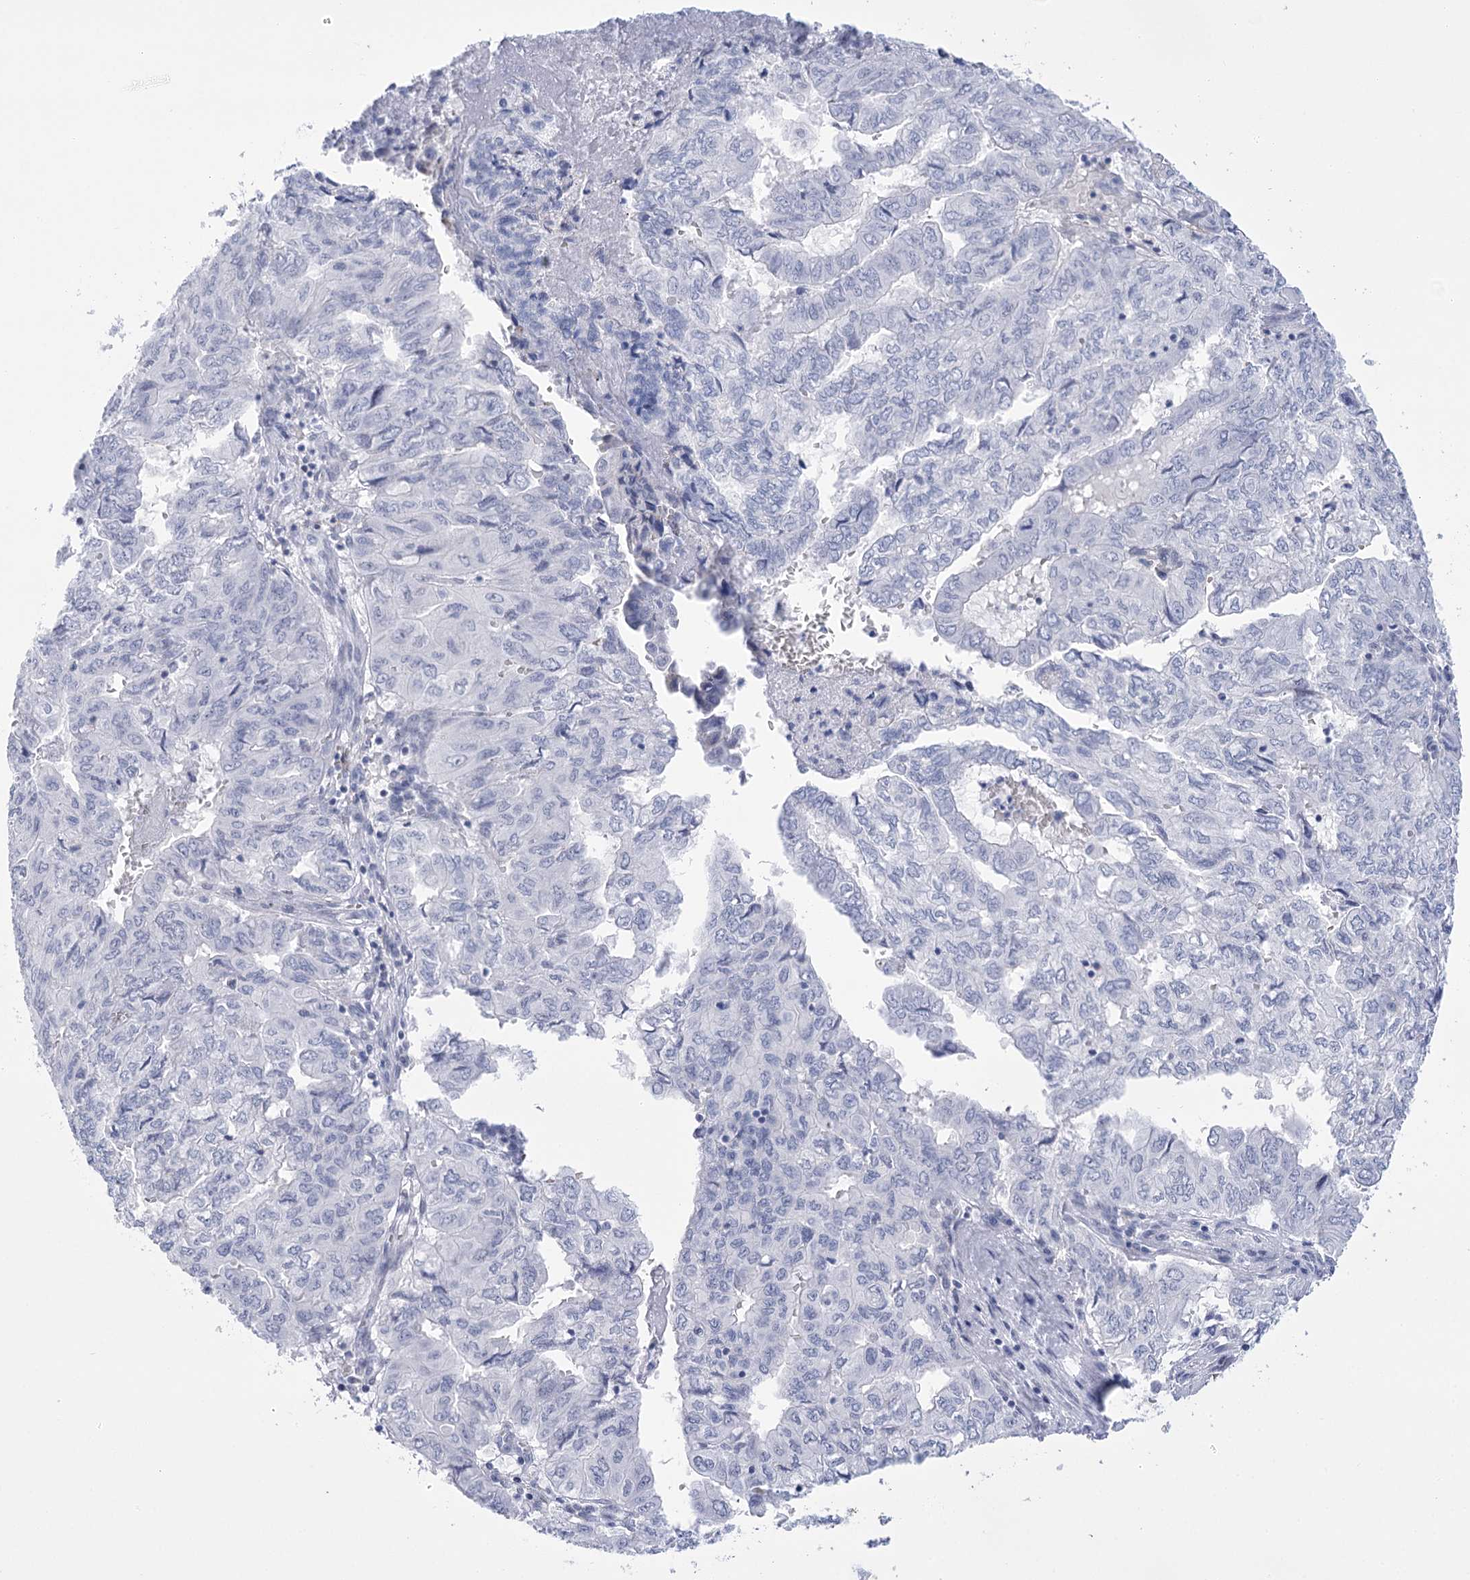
{"staining": {"intensity": "negative", "quantity": "none", "location": "none"}, "tissue": "pancreatic cancer", "cell_type": "Tumor cells", "image_type": "cancer", "snomed": [{"axis": "morphology", "description": "Adenocarcinoma, NOS"}, {"axis": "topography", "description": "Pancreas"}], "caption": "Immunohistochemistry (IHC) image of neoplastic tissue: pancreatic adenocarcinoma stained with DAB exhibits no significant protein staining in tumor cells.", "gene": "HORMAD1", "patient": {"sex": "male", "age": 51}}